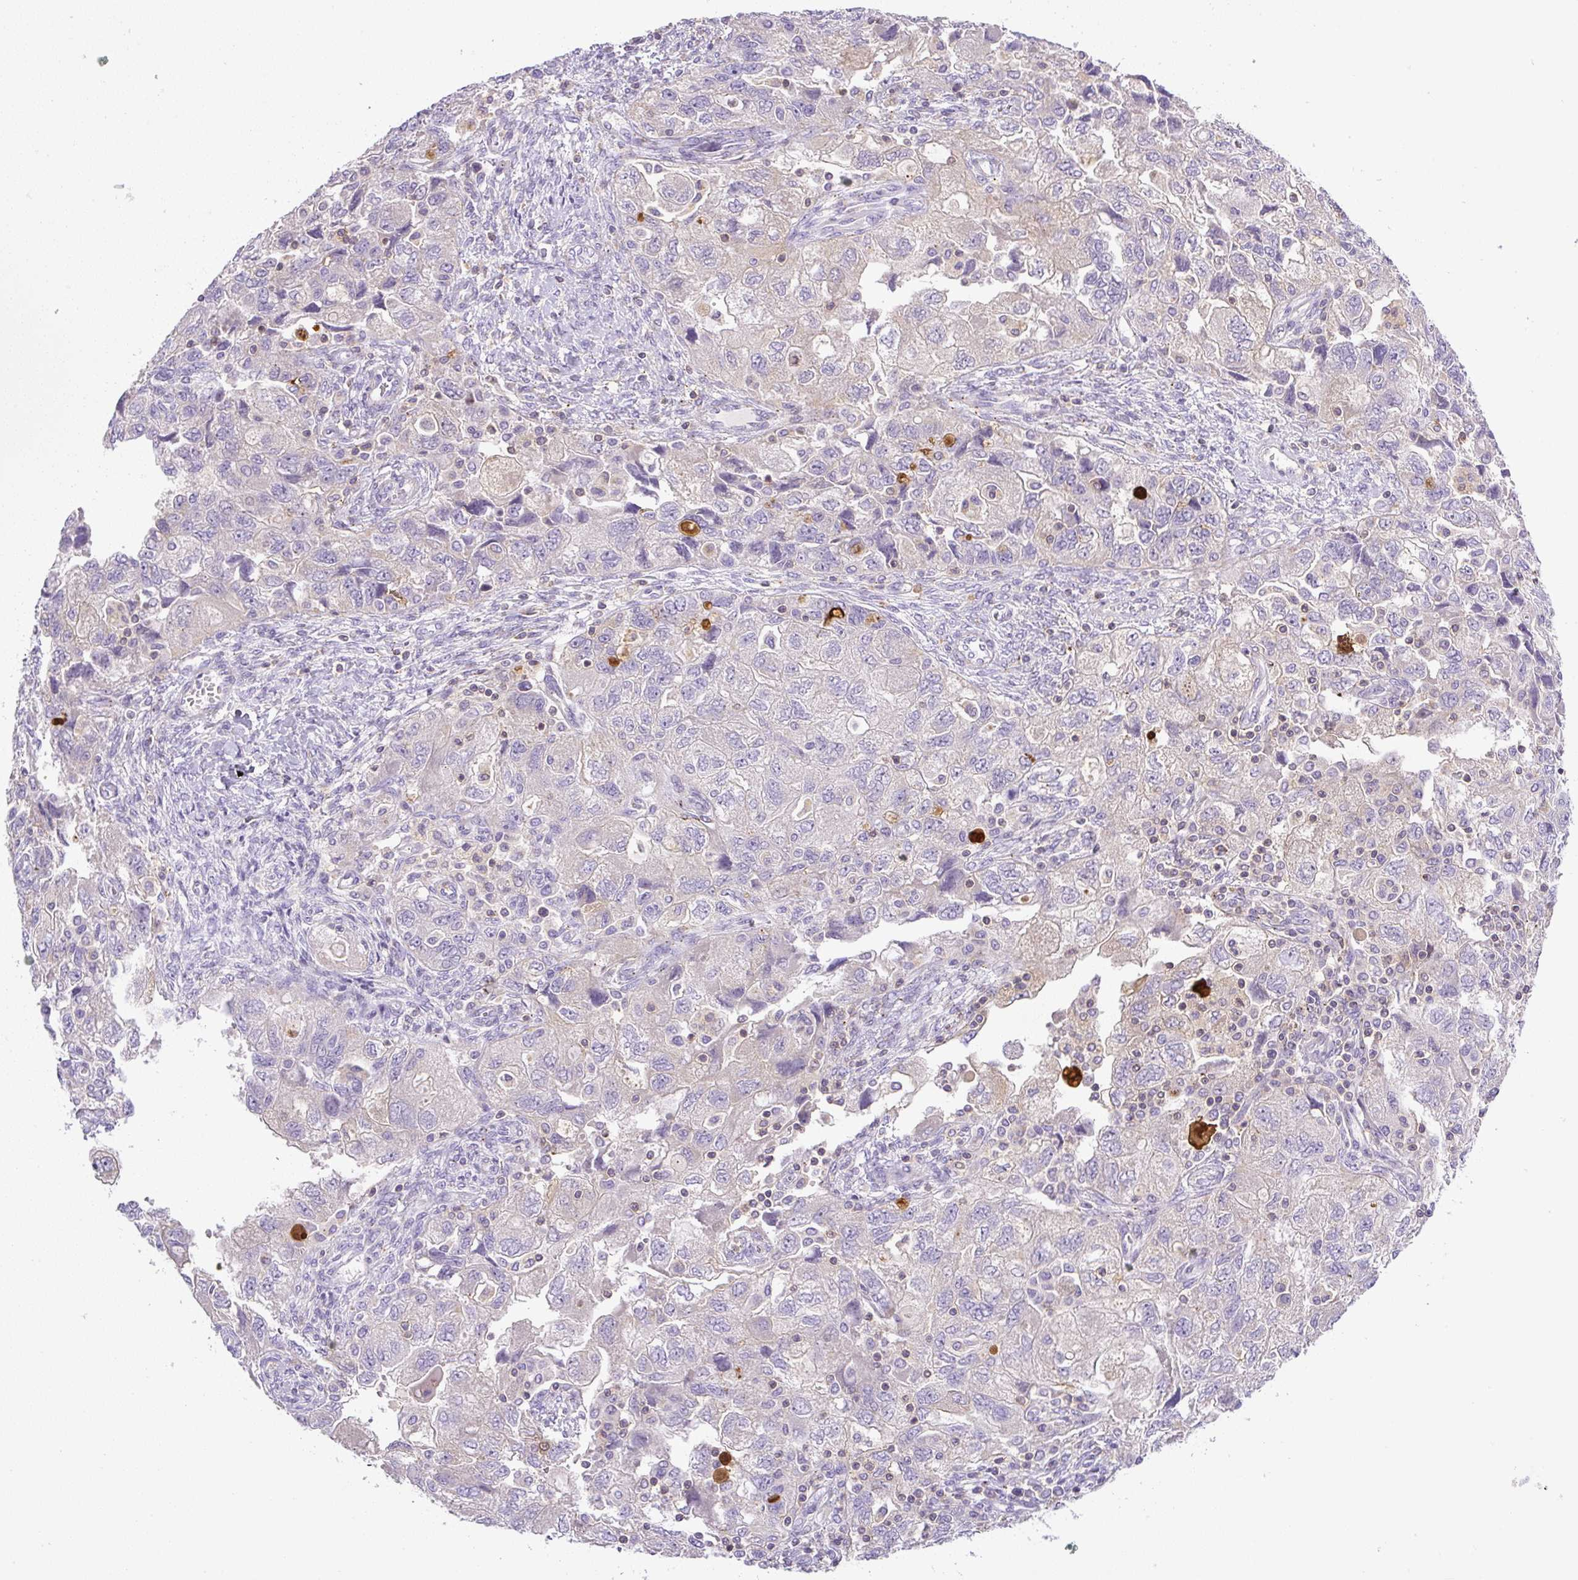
{"staining": {"intensity": "weak", "quantity": "<25%", "location": "cytoplasmic/membranous"}, "tissue": "ovarian cancer", "cell_type": "Tumor cells", "image_type": "cancer", "snomed": [{"axis": "morphology", "description": "Carcinoma, NOS"}, {"axis": "morphology", "description": "Cystadenocarcinoma, serous, NOS"}, {"axis": "topography", "description": "Ovary"}], "caption": "Ovarian cancer (serous cystadenocarcinoma) stained for a protein using immunohistochemistry shows no staining tumor cells.", "gene": "PIP5KL1", "patient": {"sex": "female", "age": 69}}